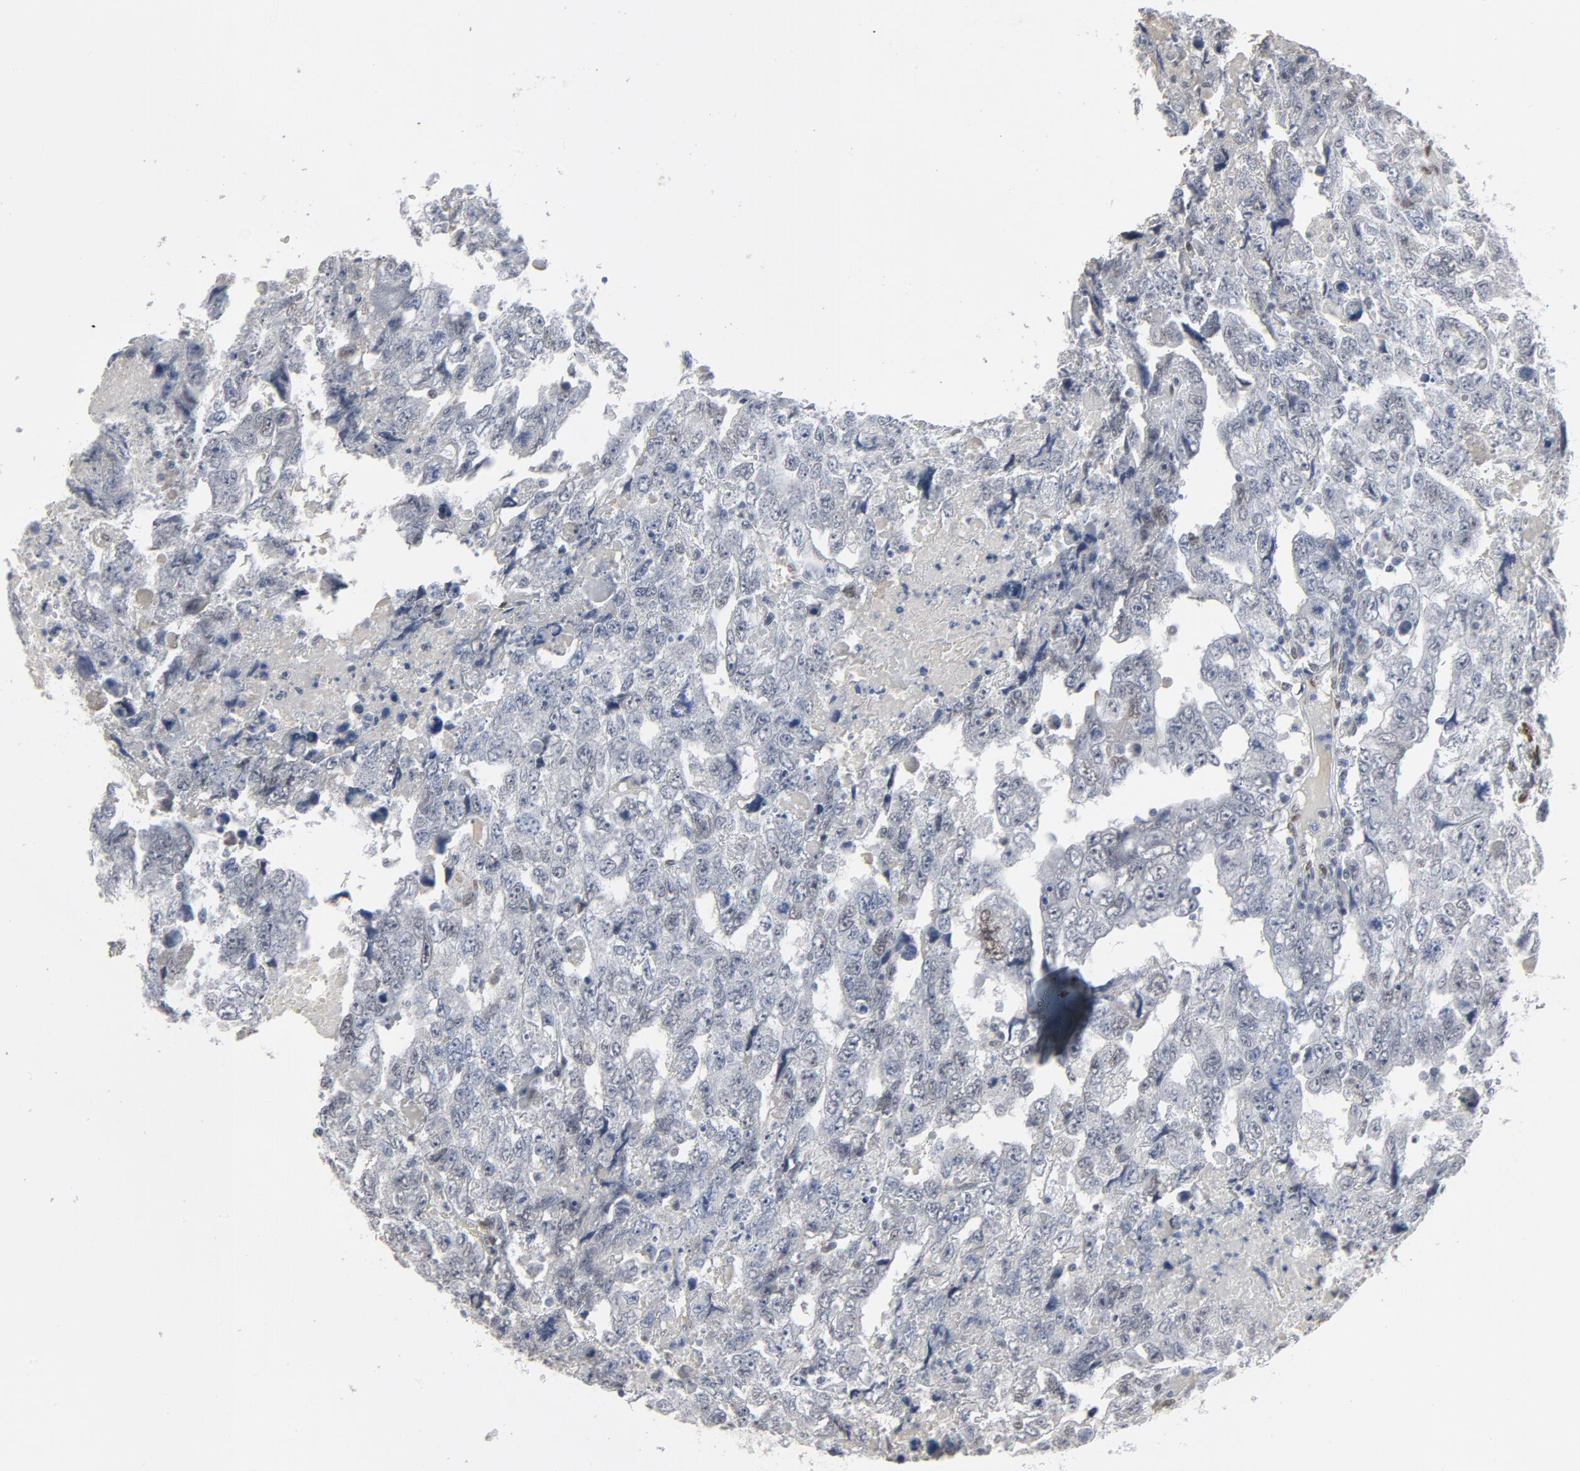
{"staining": {"intensity": "negative", "quantity": "none", "location": "none"}, "tissue": "testis cancer", "cell_type": "Tumor cells", "image_type": "cancer", "snomed": [{"axis": "morphology", "description": "Carcinoma, Embryonal, NOS"}, {"axis": "topography", "description": "Testis"}], "caption": "High power microscopy micrograph of an IHC photomicrograph of testis cancer, revealing no significant expression in tumor cells.", "gene": "ATF7", "patient": {"sex": "male", "age": 36}}